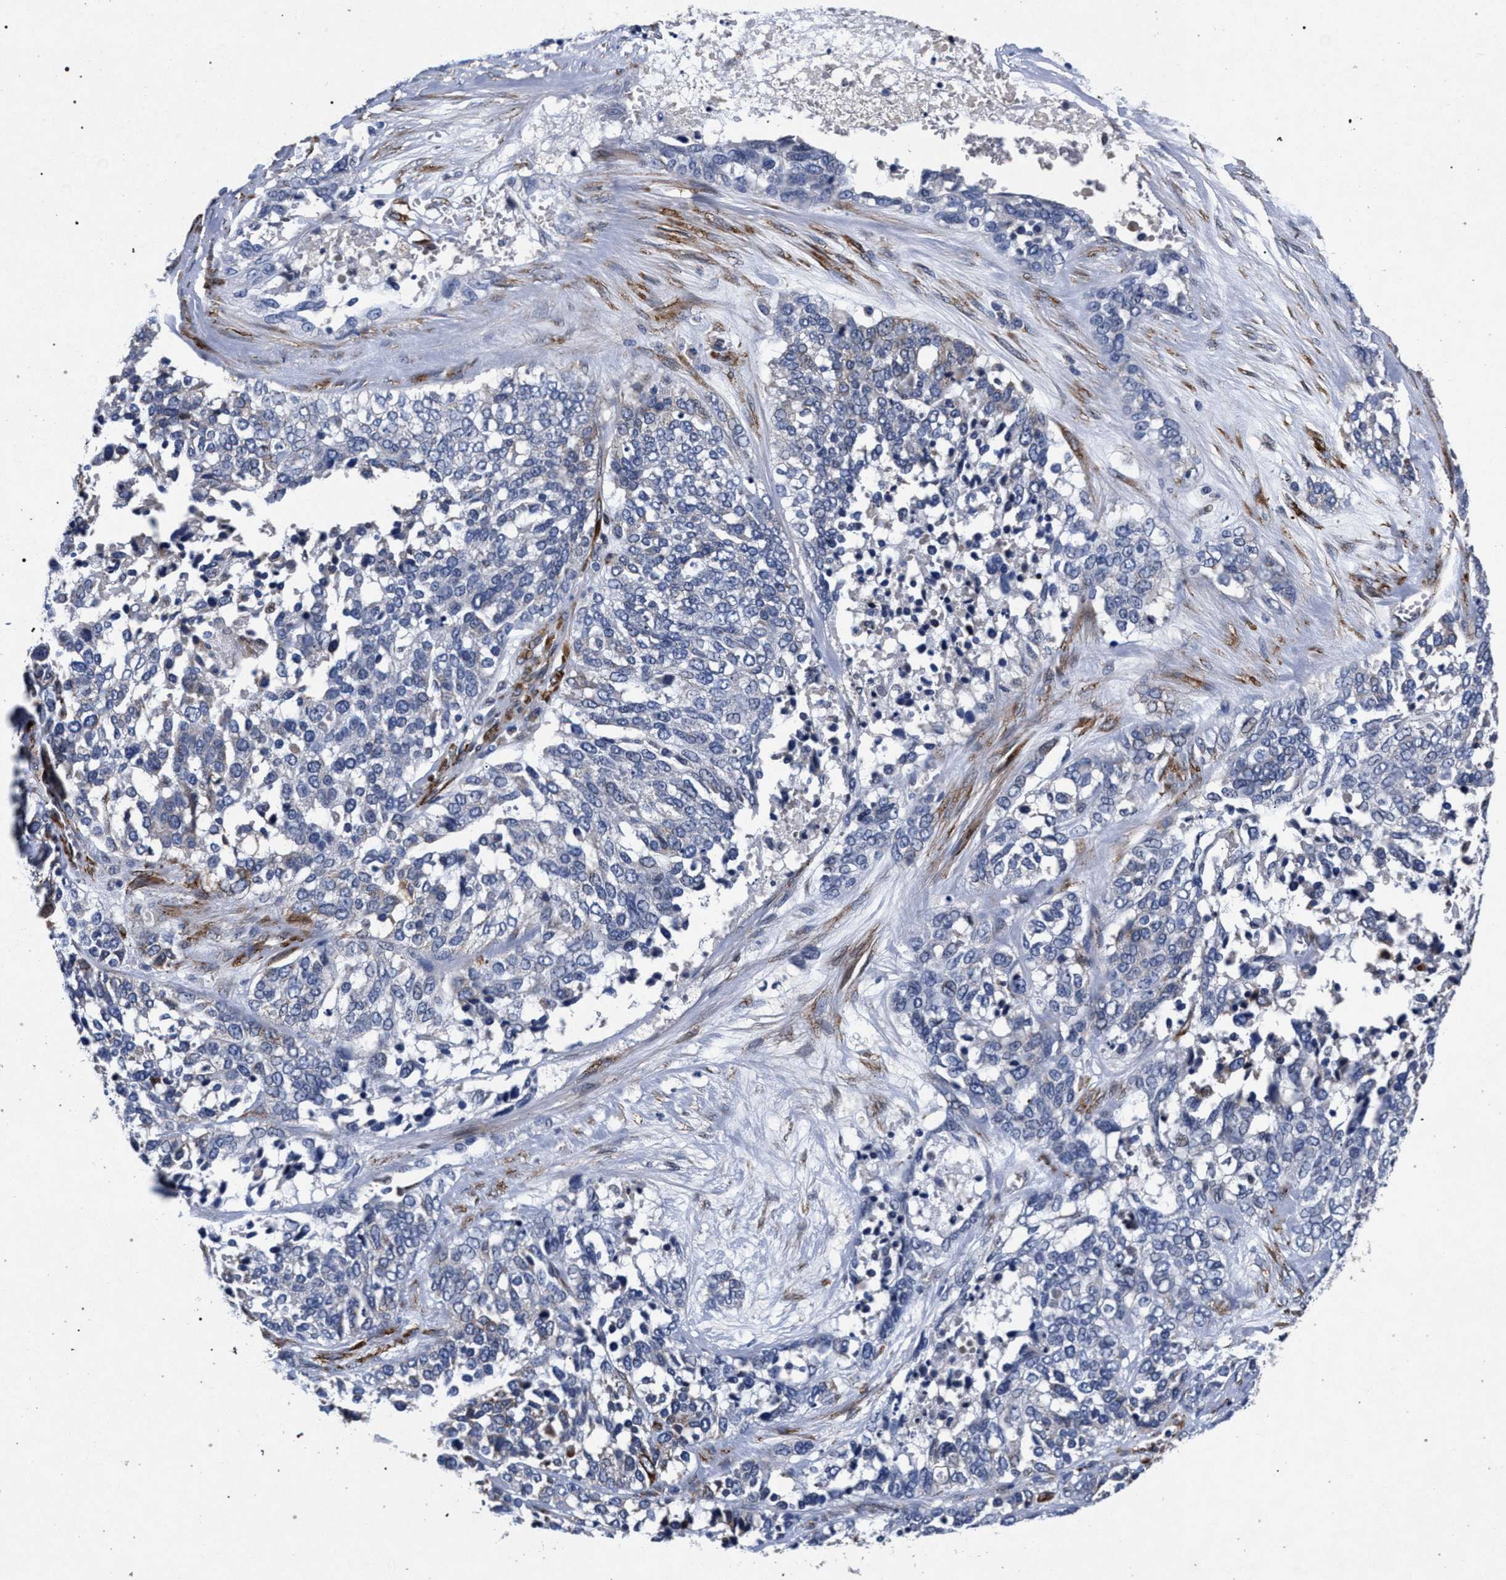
{"staining": {"intensity": "negative", "quantity": "none", "location": "none"}, "tissue": "ovarian cancer", "cell_type": "Tumor cells", "image_type": "cancer", "snomed": [{"axis": "morphology", "description": "Cystadenocarcinoma, serous, NOS"}, {"axis": "topography", "description": "Ovary"}], "caption": "The photomicrograph exhibits no significant expression in tumor cells of ovarian cancer (serous cystadenocarcinoma). (Brightfield microscopy of DAB IHC at high magnification).", "gene": "NEK7", "patient": {"sex": "female", "age": 44}}